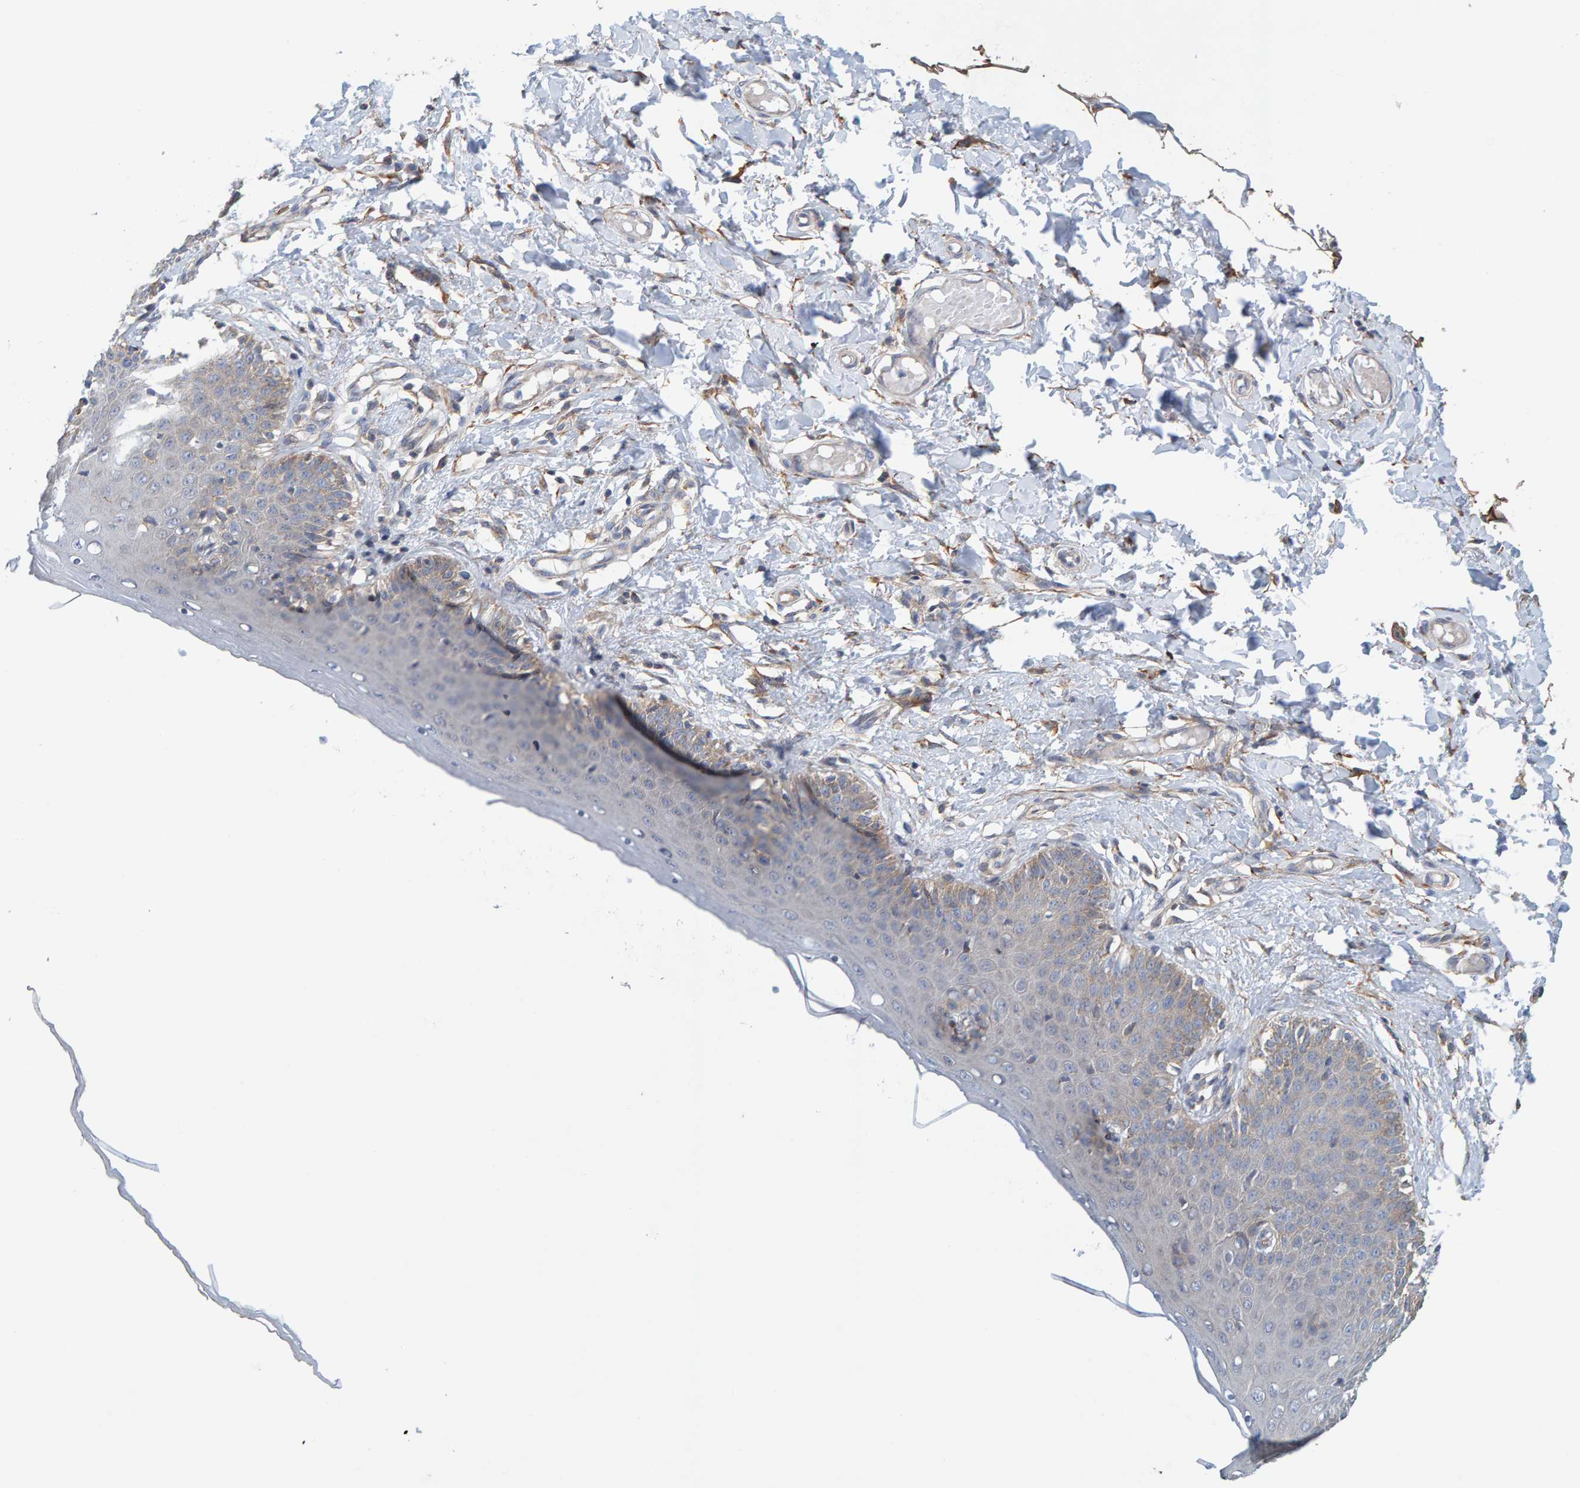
{"staining": {"intensity": "weak", "quantity": "<25%", "location": "cytoplasmic/membranous"}, "tissue": "skin", "cell_type": "Epidermal cells", "image_type": "normal", "snomed": [{"axis": "morphology", "description": "Normal tissue, NOS"}, {"axis": "topography", "description": "Vulva"}], "caption": "Immunohistochemistry of normal human skin shows no staining in epidermal cells. (DAB immunohistochemistry (IHC) visualized using brightfield microscopy, high magnification).", "gene": "RGP1", "patient": {"sex": "female", "age": 66}}